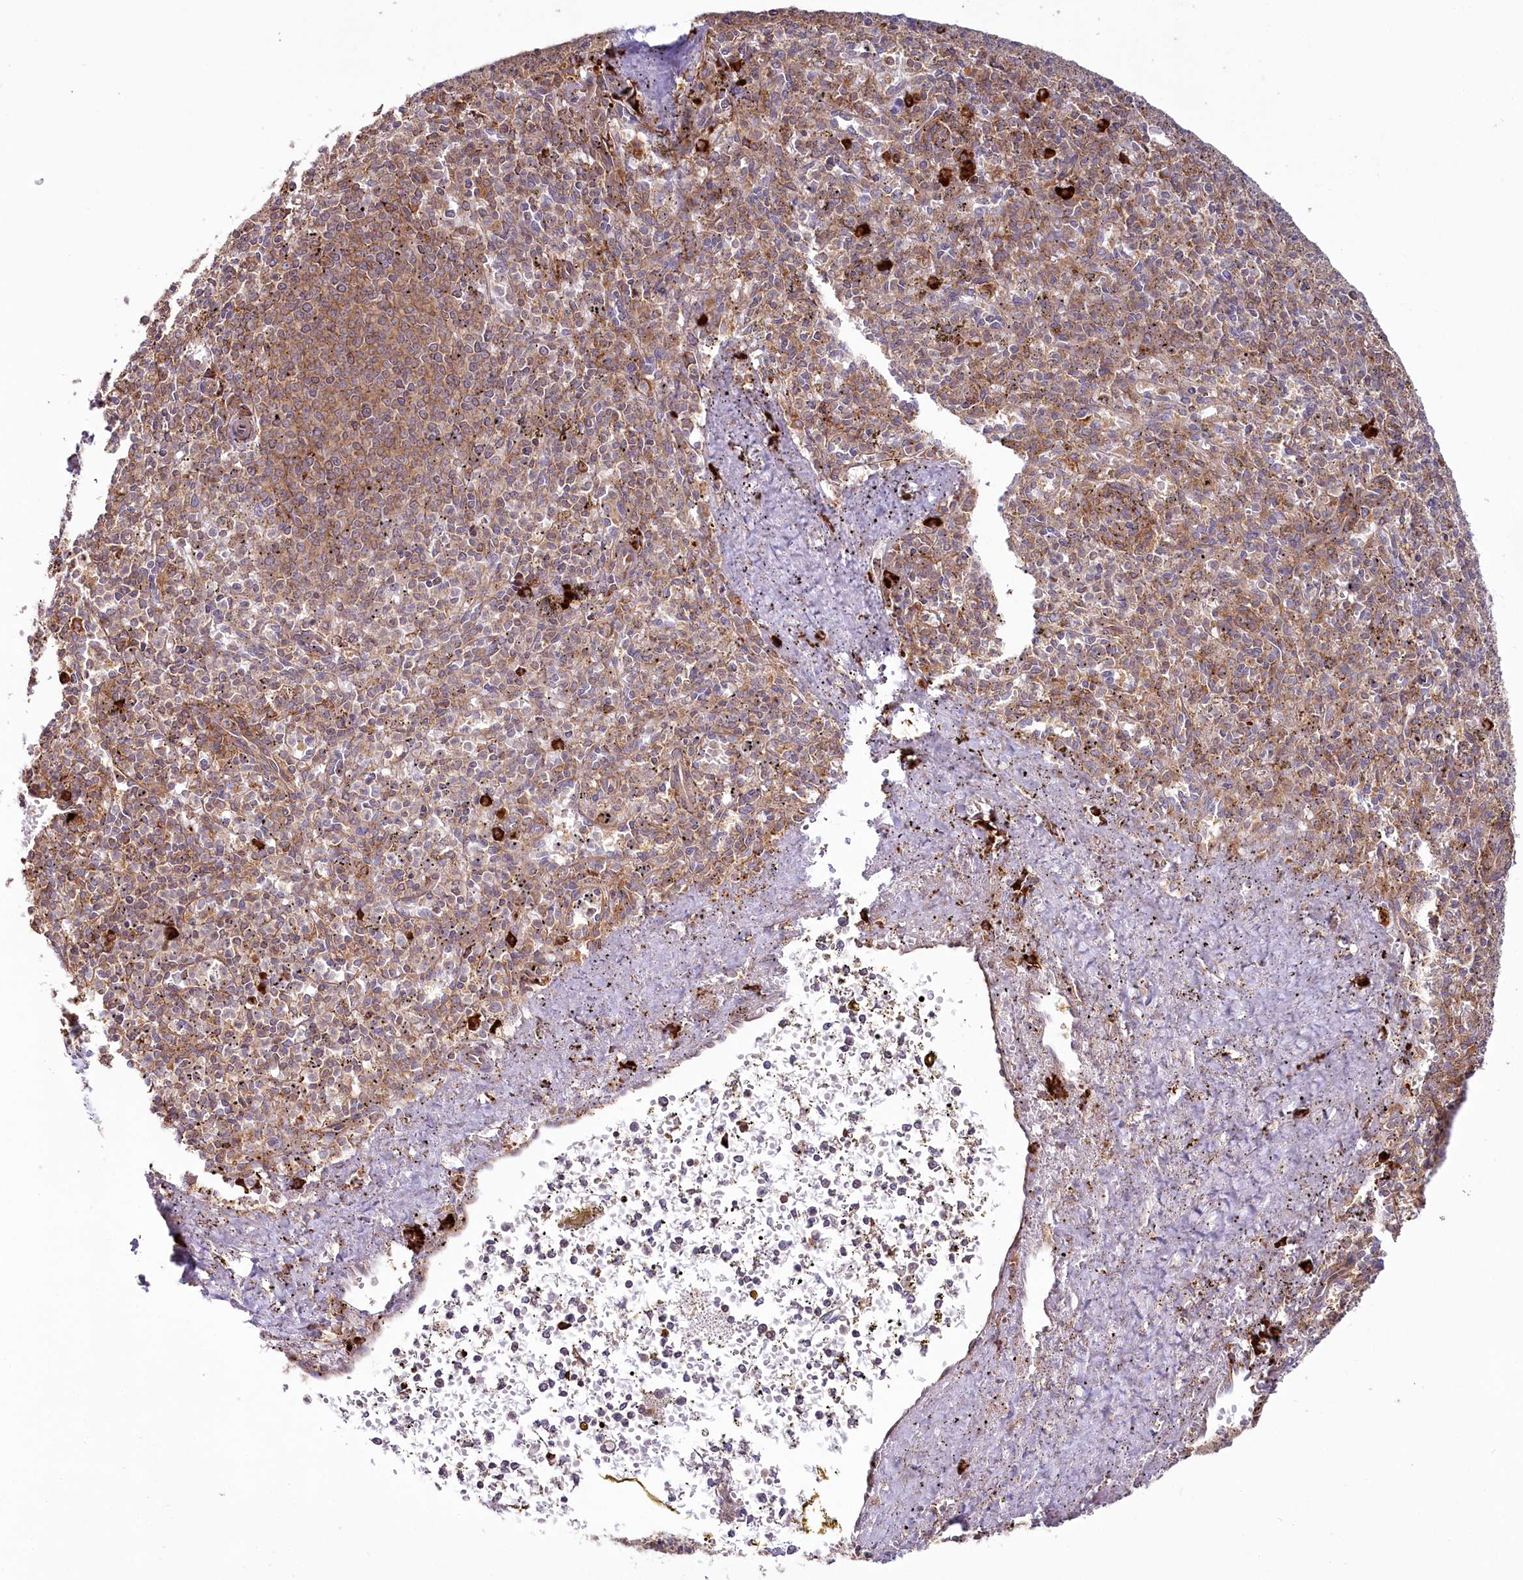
{"staining": {"intensity": "moderate", "quantity": ">75%", "location": "cytoplasmic/membranous"}, "tissue": "spleen", "cell_type": "Cells in red pulp", "image_type": "normal", "snomed": [{"axis": "morphology", "description": "Normal tissue, NOS"}, {"axis": "topography", "description": "Spleen"}], "caption": "Spleen stained for a protein (brown) demonstrates moderate cytoplasmic/membranous positive expression in about >75% of cells in red pulp.", "gene": "POGLUT1", "patient": {"sex": "male", "age": 72}}